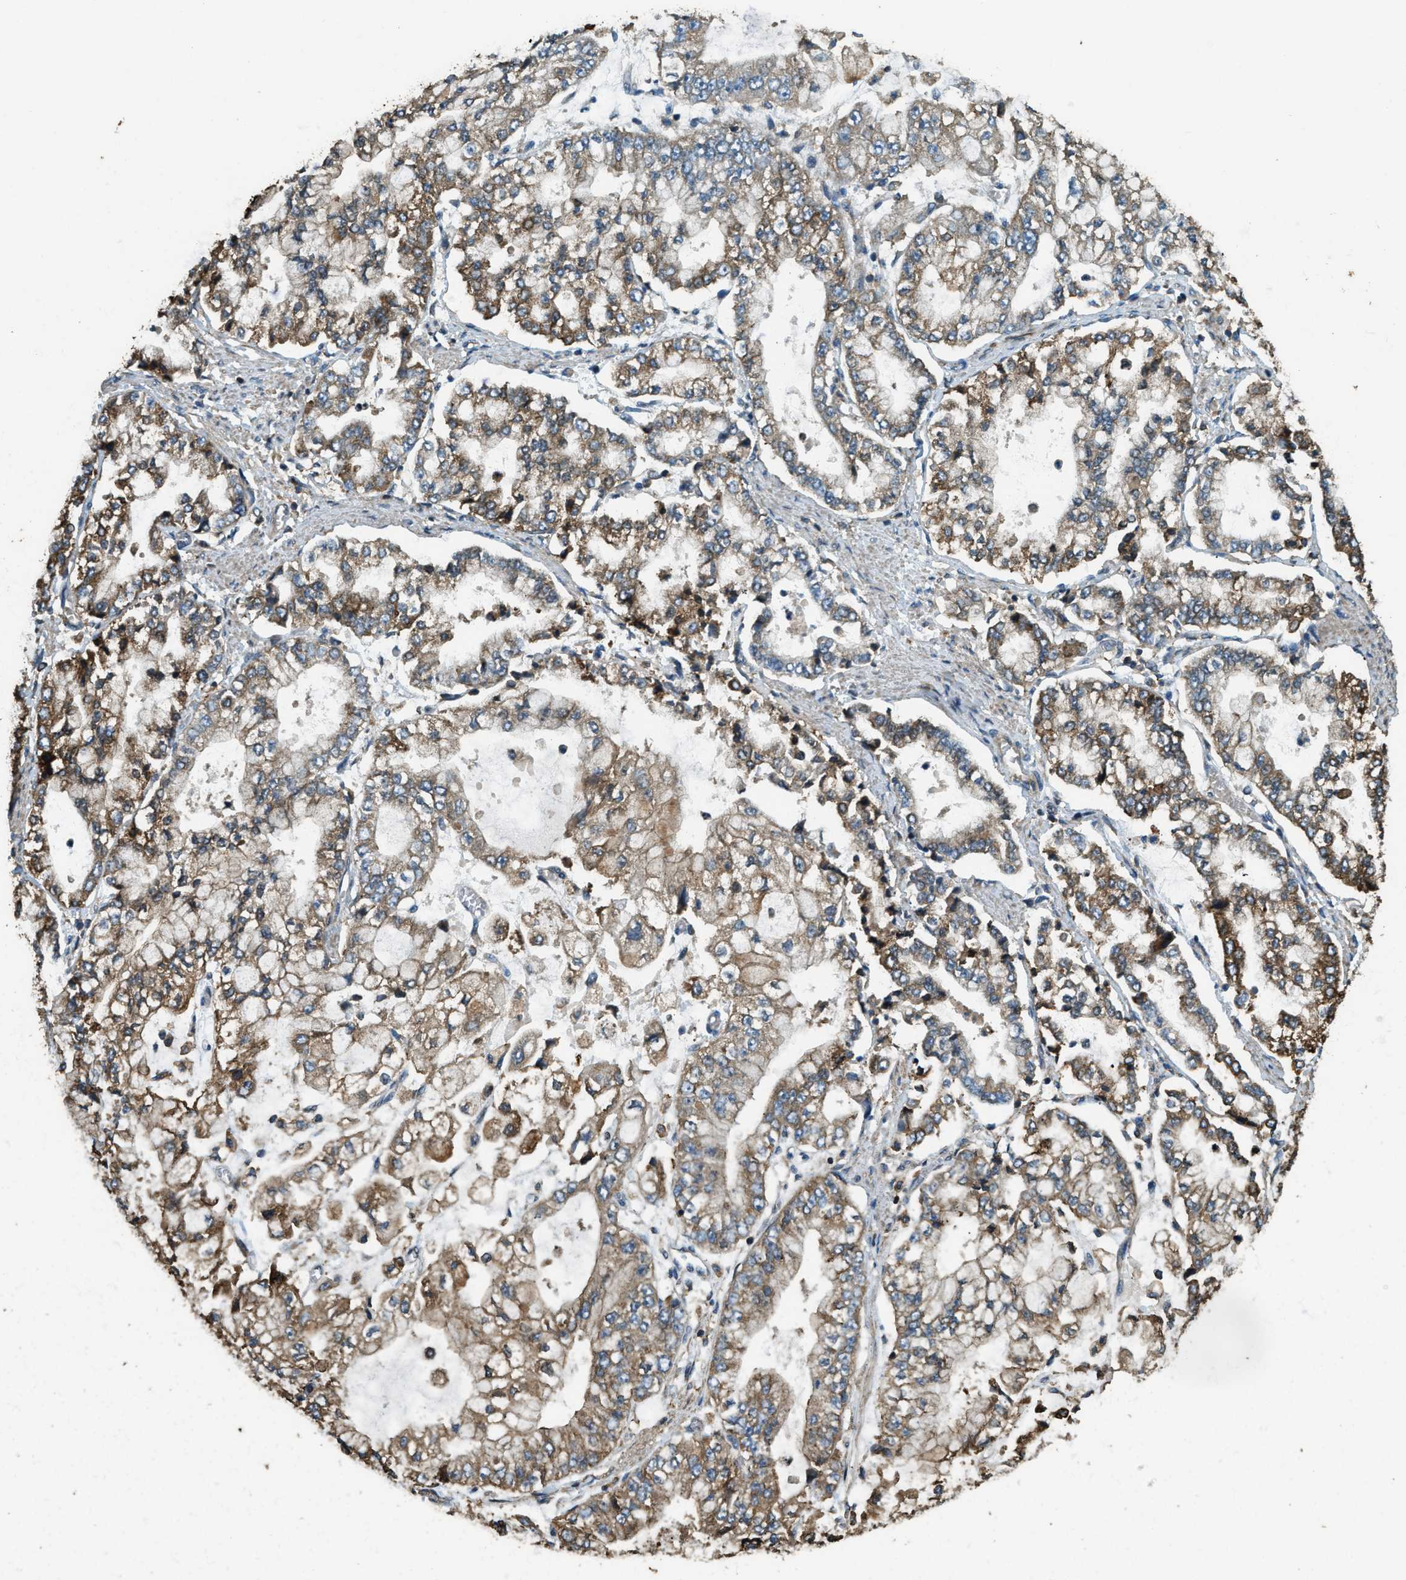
{"staining": {"intensity": "moderate", "quantity": ">75%", "location": "cytoplasmic/membranous"}, "tissue": "stomach cancer", "cell_type": "Tumor cells", "image_type": "cancer", "snomed": [{"axis": "morphology", "description": "Adenocarcinoma, NOS"}, {"axis": "topography", "description": "Stomach"}], "caption": "Stomach adenocarcinoma stained for a protein (brown) exhibits moderate cytoplasmic/membranous positive staining in approximately >75% of tumor cells.", "gene": "ERGIC1", "patient": {"sex": "male", "age": 76}}